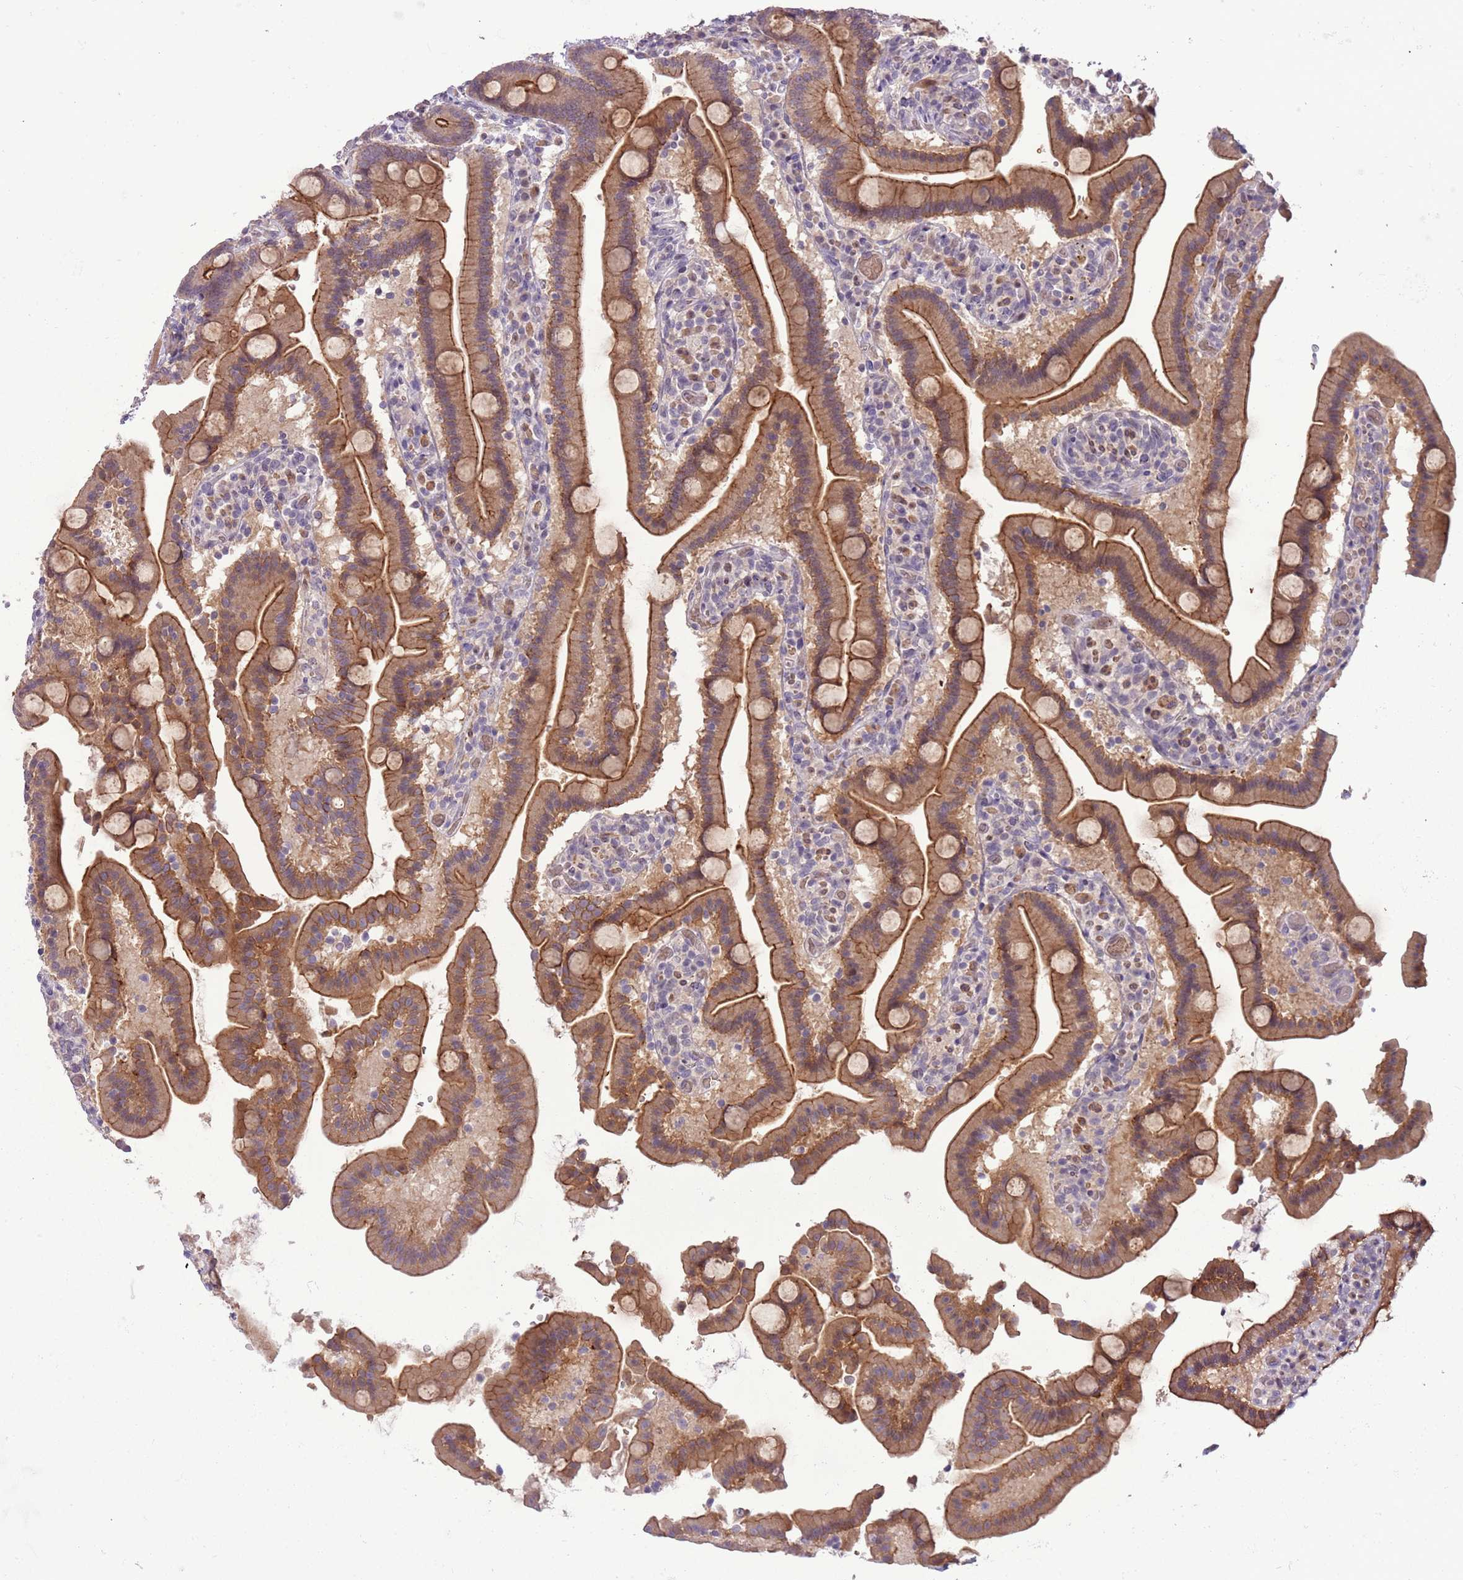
{"staining": {"intensity": "strong", "quantity": ">75%", "location": "cytoplasmic/membranous"}, "tissue": "duodenum", "cell_type": "Glandular cells", "image_type": "normal", "snomed": [{"axis": "morphology", "description": "Normal tissue, NOS"}, {"axis": "topography", "description": "Duodenum"}], "caption": "Immunohistochemistry (IHC) of benign duodenum exhibits high levels of strong cytoplasmic/membranous staining in about >75% of glandular cells. (Stains: DAB in brown, nuclei in blue, Microscopy: brightfield microscopy at high magnification).", "gene": "SHROOM3", "patient": {"sex": "male", "age": 55}}